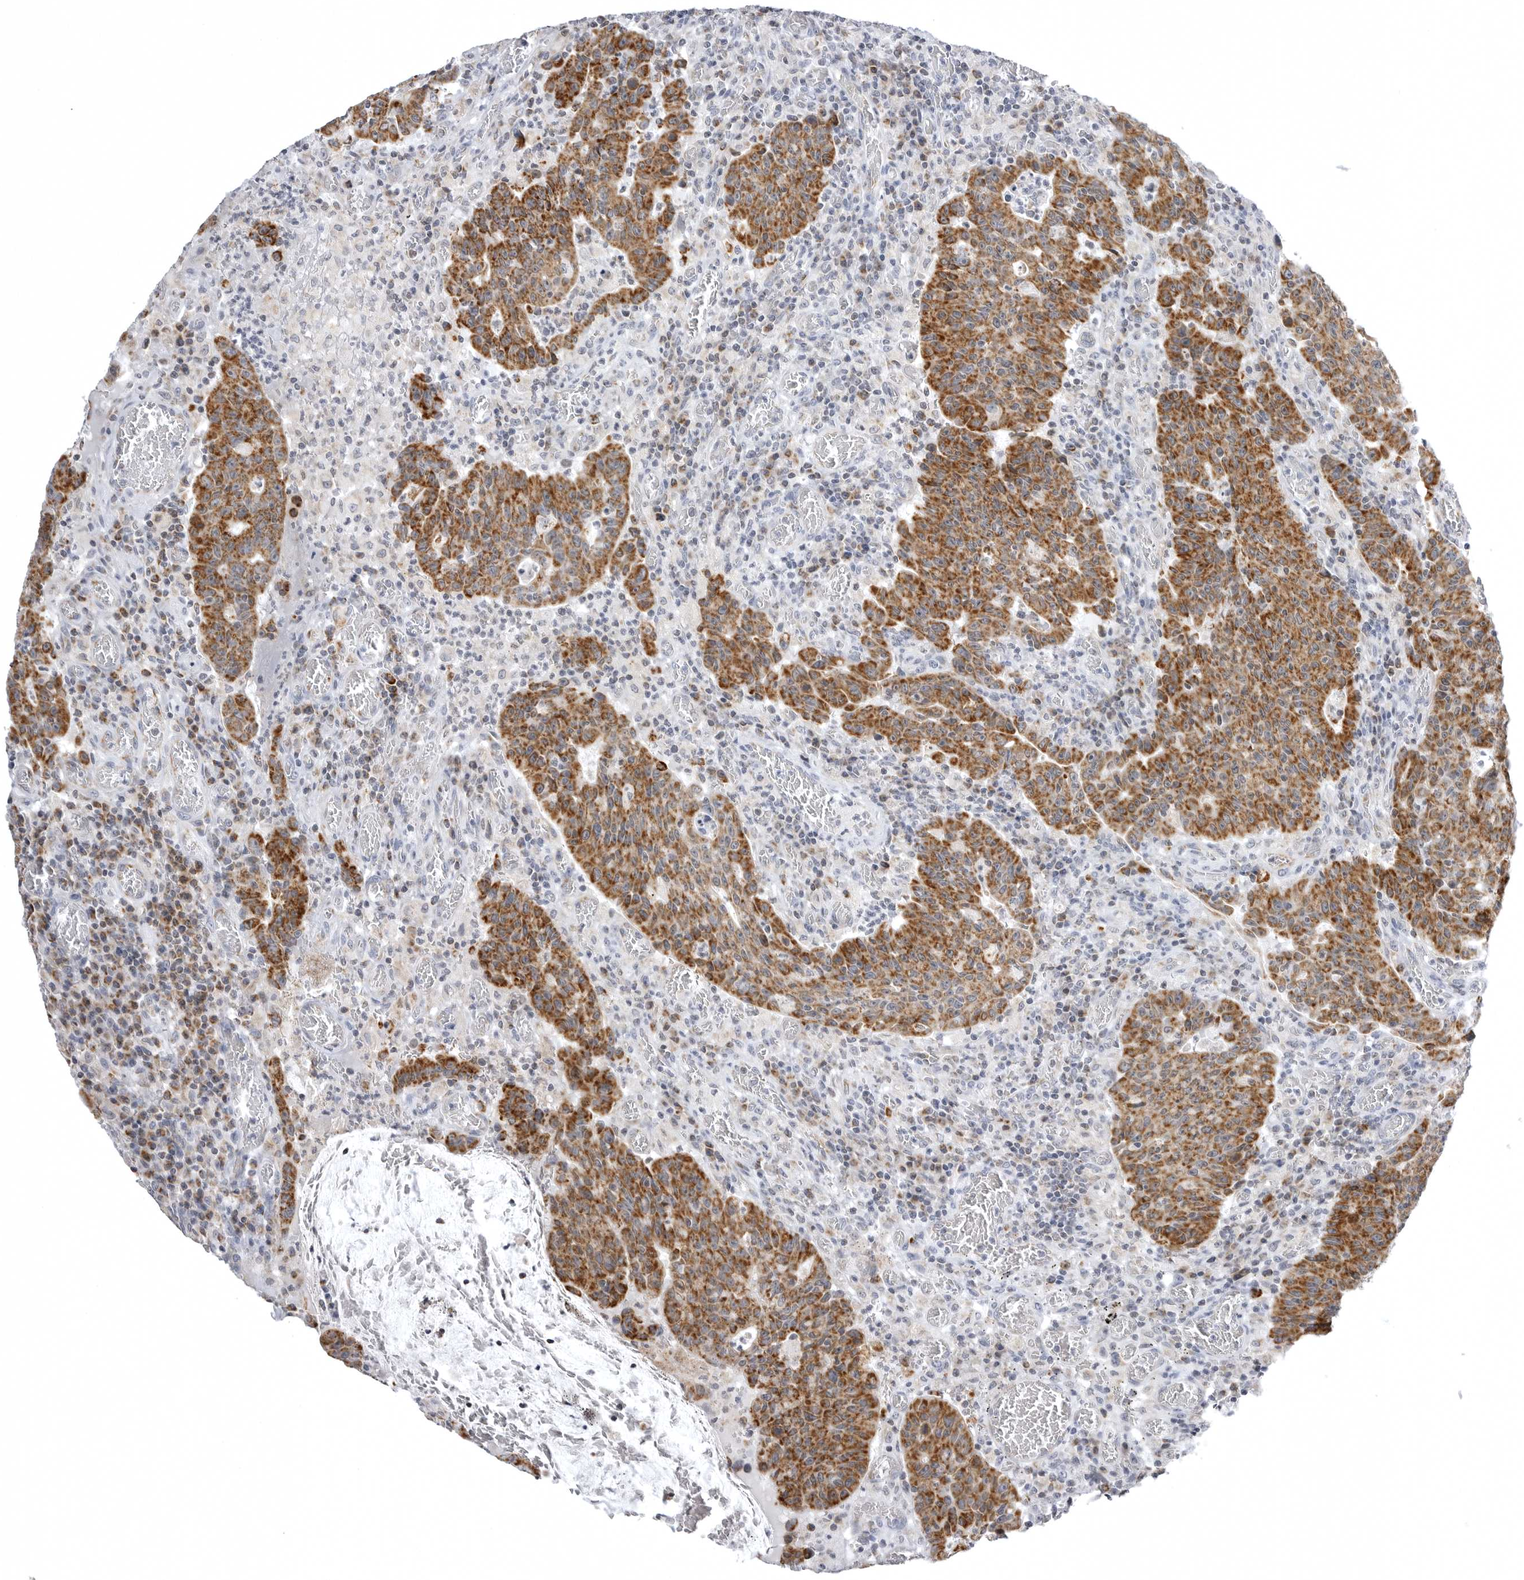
{"staining": {"intensity": "strong", "quantity": ">75%", "location": "cytoplasmic/membranous"}, "tissue": "colorectal cancer", "cell_type": "Tumor cells", "image_type": "cancer", "snomed": [{"axis": "morphology", "description": "Adenocarcinoma, NOS"}, {"axis": "topography", "description": "Colon"}], "caption": "A high-resolution histopathology image shows immunohistochemistry staining of colorectal cancer (adenocarcinoma), which displays strong cytoplasmic/membranous expression in approximately >75% of tumor cells.", "gene": "TUFM", "patient": {"sex": "female", "age": 75}}